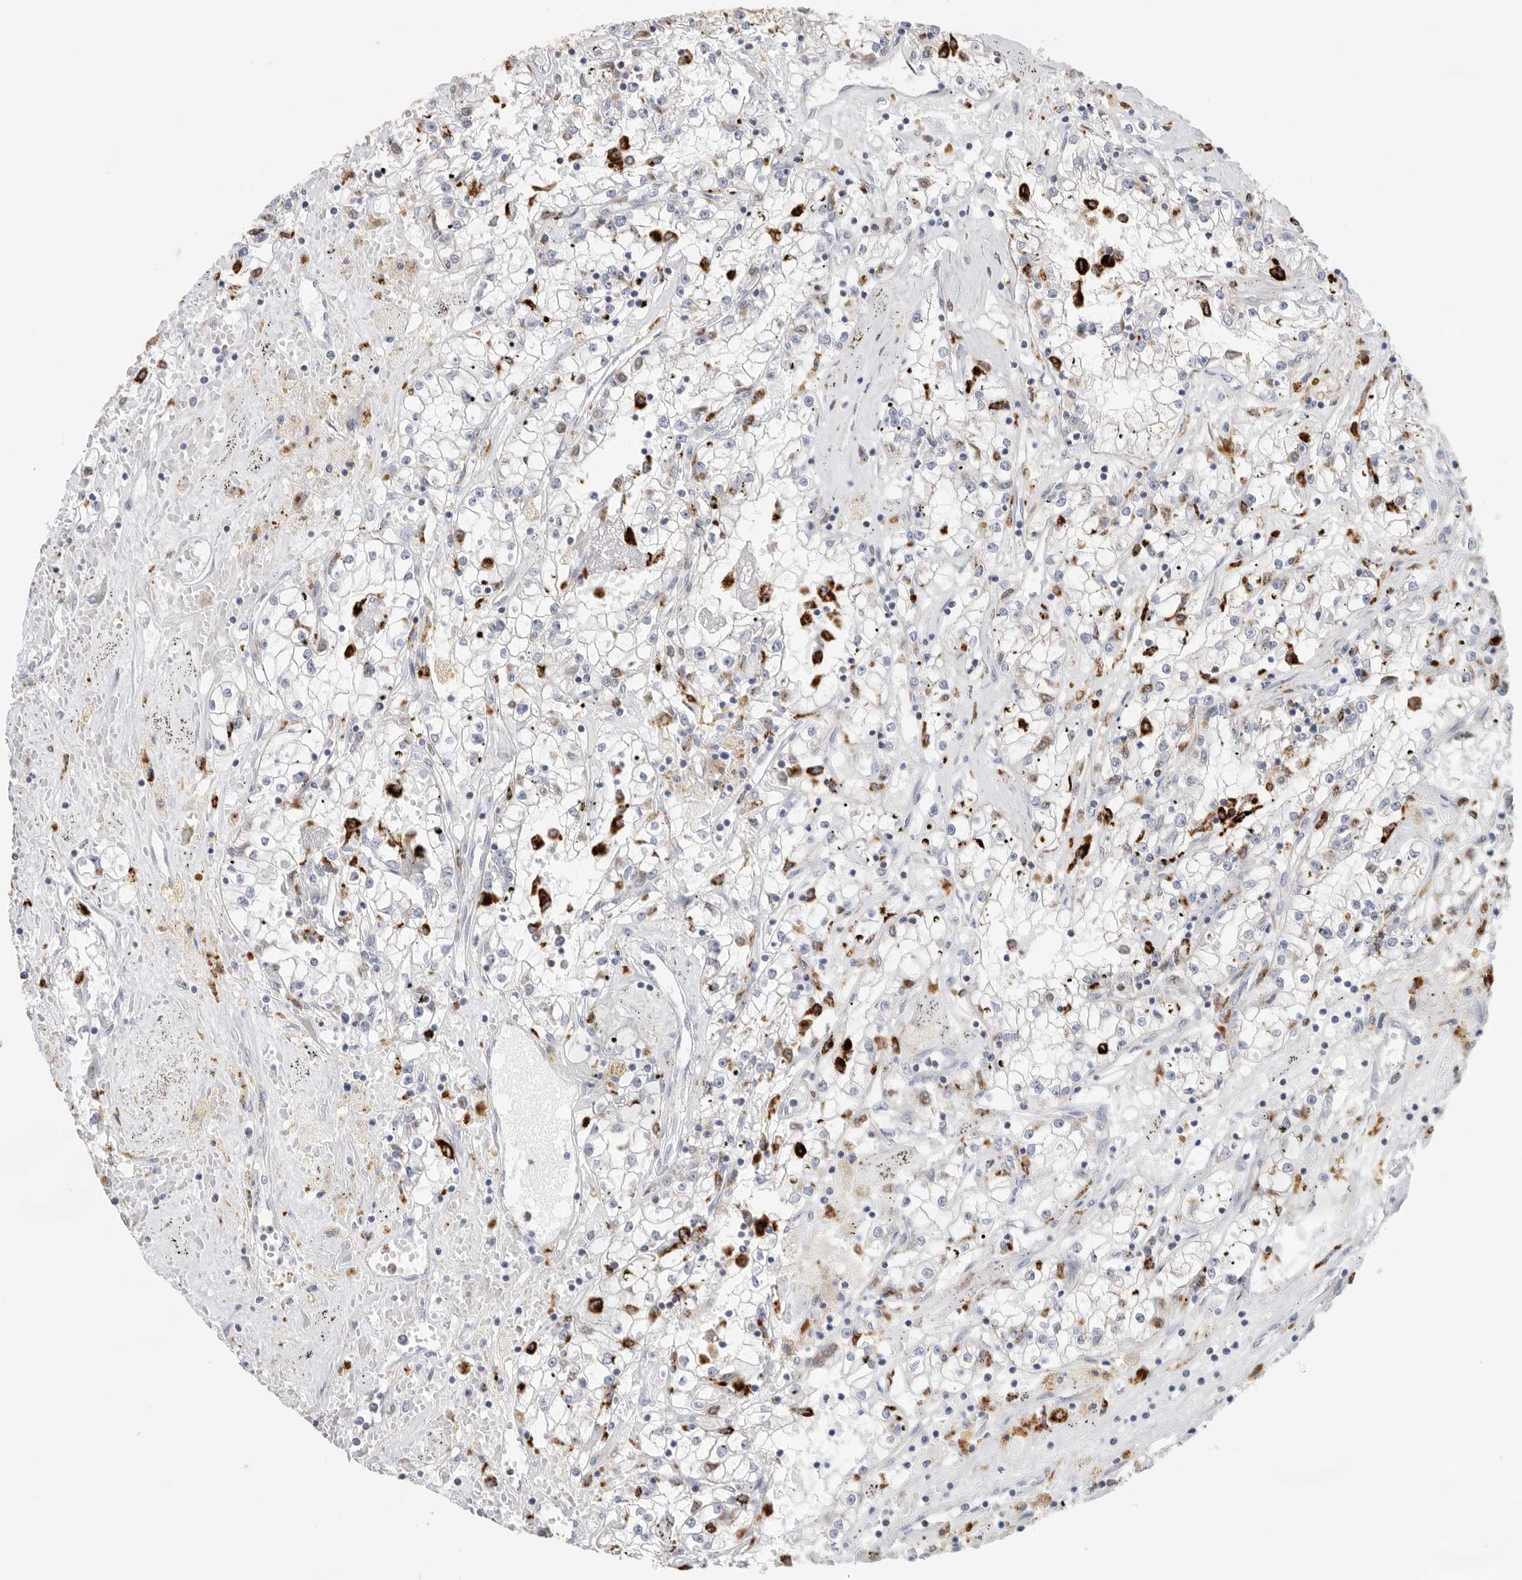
{"staining": {"intensity": "strong", "quantity": "<25%", "location": "cytoplasmic/membranous"}, "tissue": "renal cancer", "cell_type": "Tumor cells", "image_type": "cancer", "snomed": [{"axis": "morphology", "description": "Adenocarcinoma, NOS"}, {"axis": "topography", "description": "Kidney"}], "caption": "Adenocarcinoma (renal) stained with a protein marker exhibits strong staining in tumor cells.", "gene": "GGH", "patient": {"sex": "male", "age": 56}}